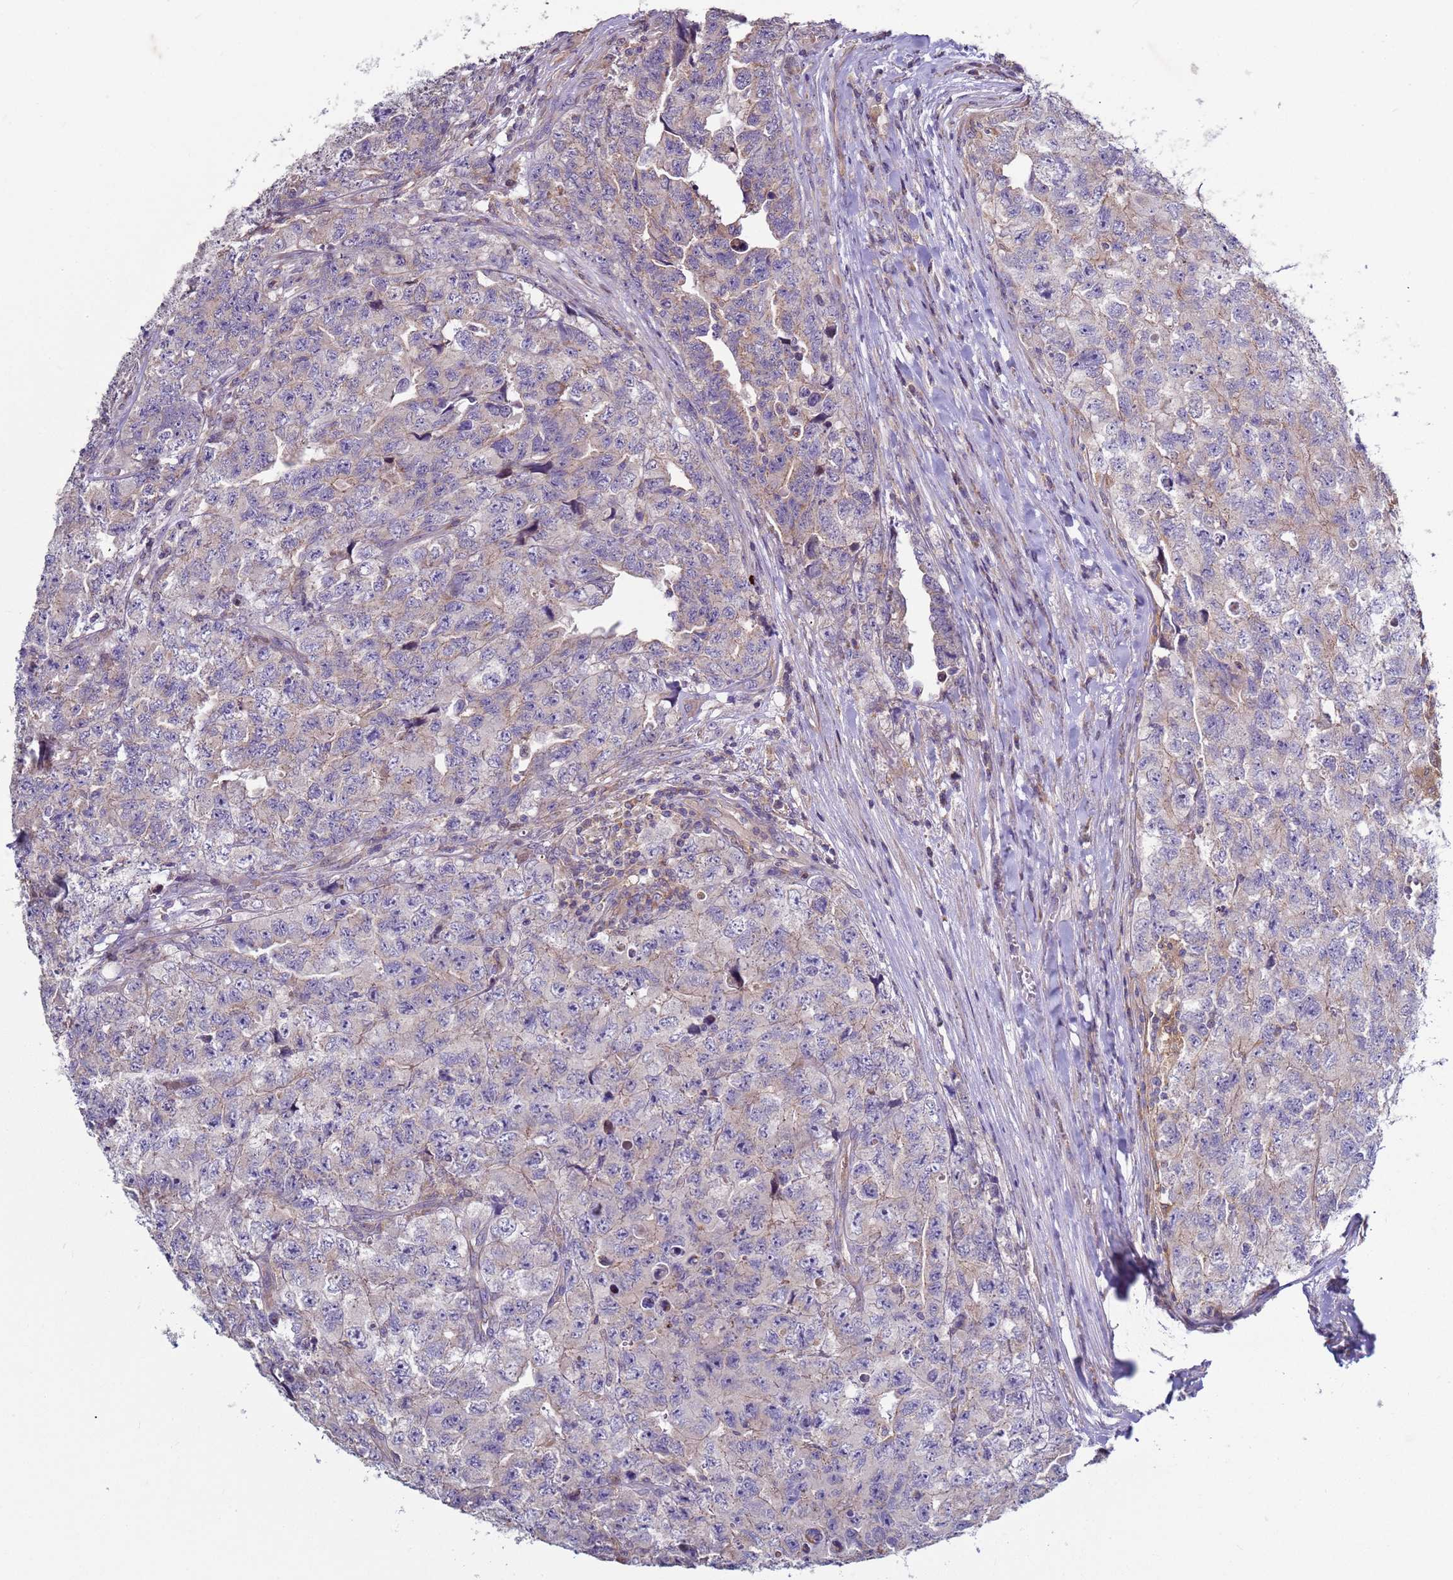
{"staining": {"intensity": "negative", "quantity": "none", "location": "none"}, "tissue": "testis cancer", "cell_type": "Tumor cells", "image_type": "cancer", "snomed": [{"axis": "morphology", "description": "Carcinoma, Embryonal, NOS"}, {"axis": "topography", "description": "Testis"}], "caption": "Human embryonal carcinoma (testis) stained for a protein using immunohistochemistry (IHC) reveals no positivity in tumor cells.", "gene": "DIP2B", "patient": {"sex": "male", "age": 31}}